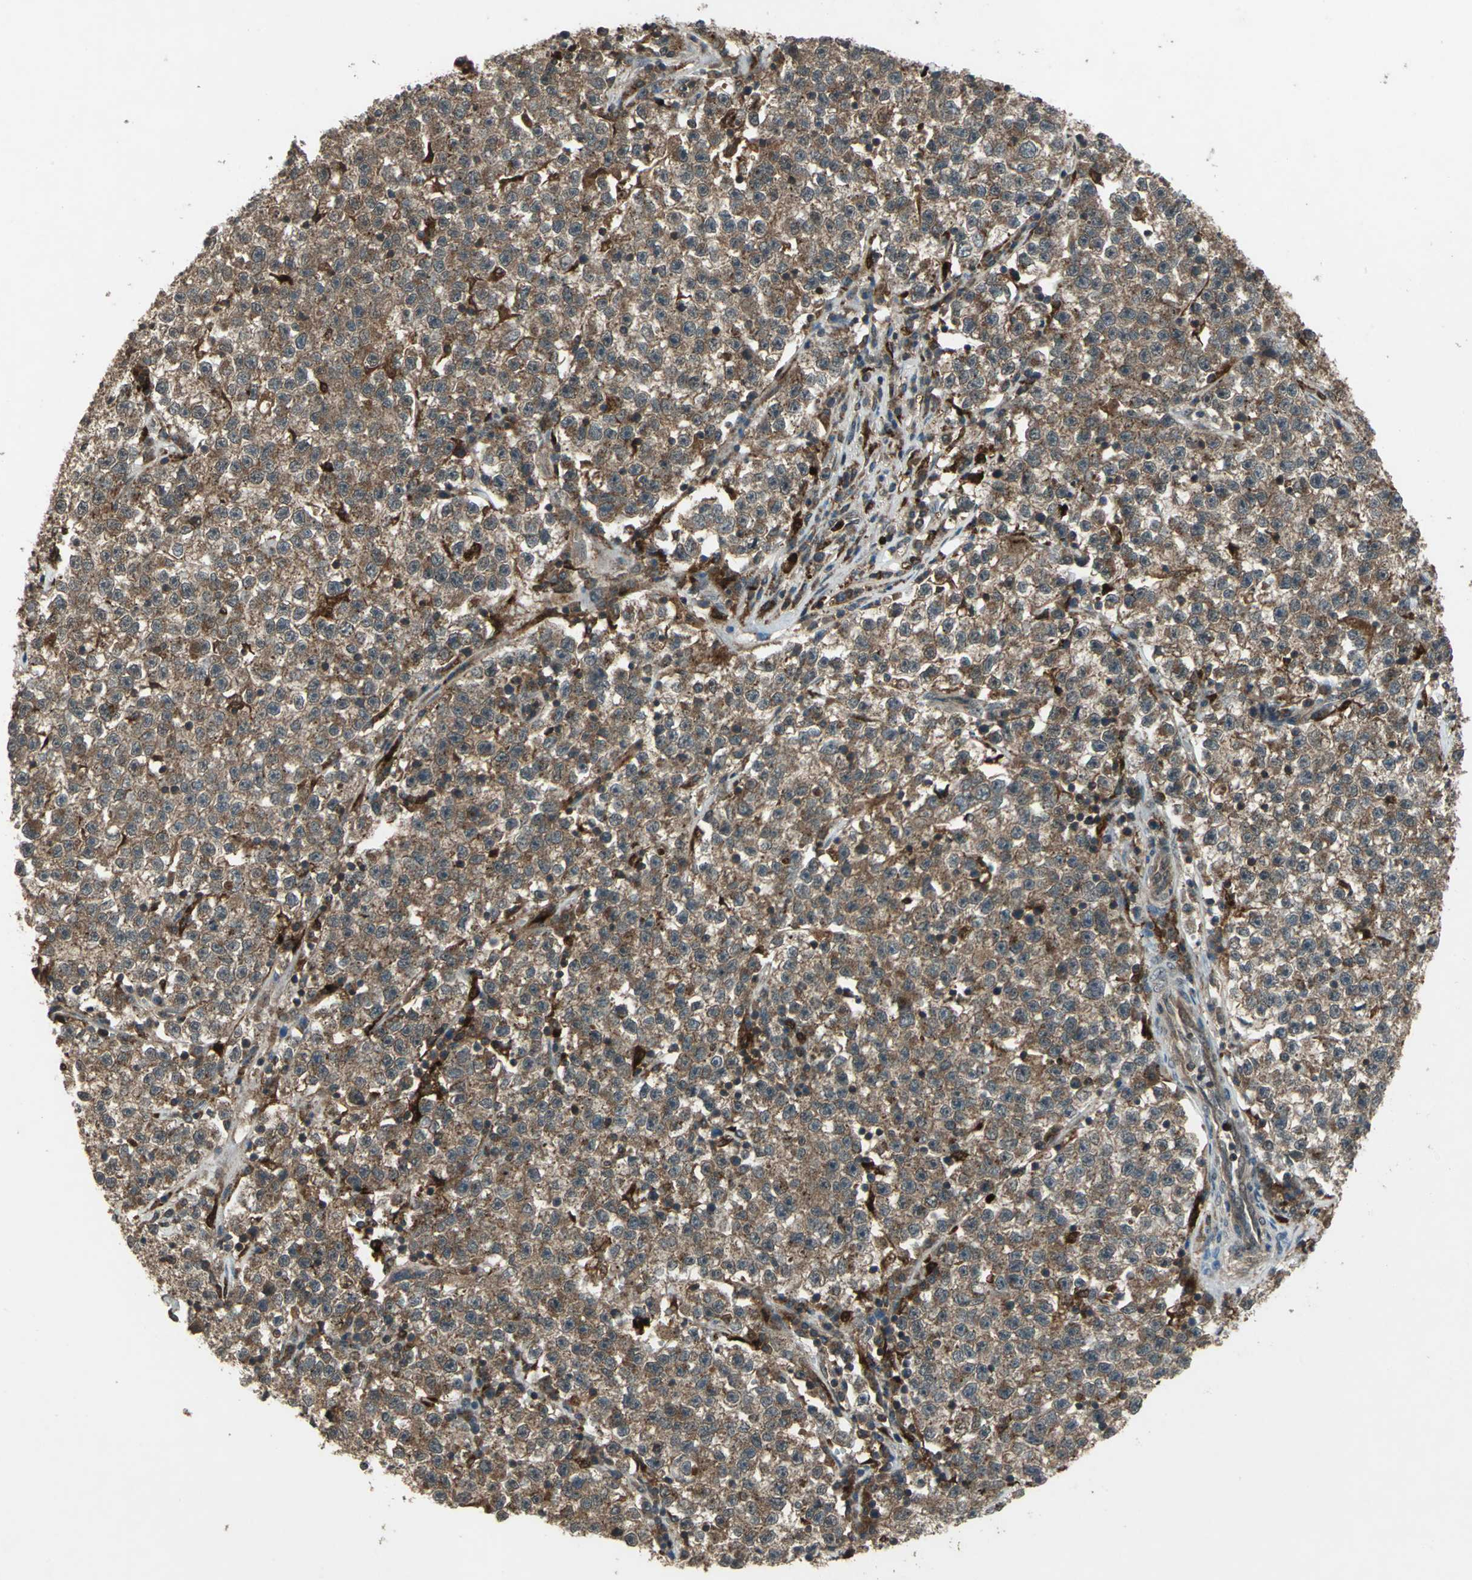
{"staining": {"intensity": "moderate", "quantity": ">75%", "location": "cytoplasmic/membranous"}, "tissue": "testis cancer", "cell_type": "Tumor cells", "image_type": "cancer", "snomed": [{"axis": "morphology", "description": "Seminoma, NOS"}, {"axis": "topography", "description": "Testis"}], "caption": "Immunohistochemical staining of testis cancer demonstrates medium levels of moderate cytoplasmic/membranous staining in about >75% of tumor cells.", "gene": "PYCARD", "patient": {"sex": "male", "age": 22}}